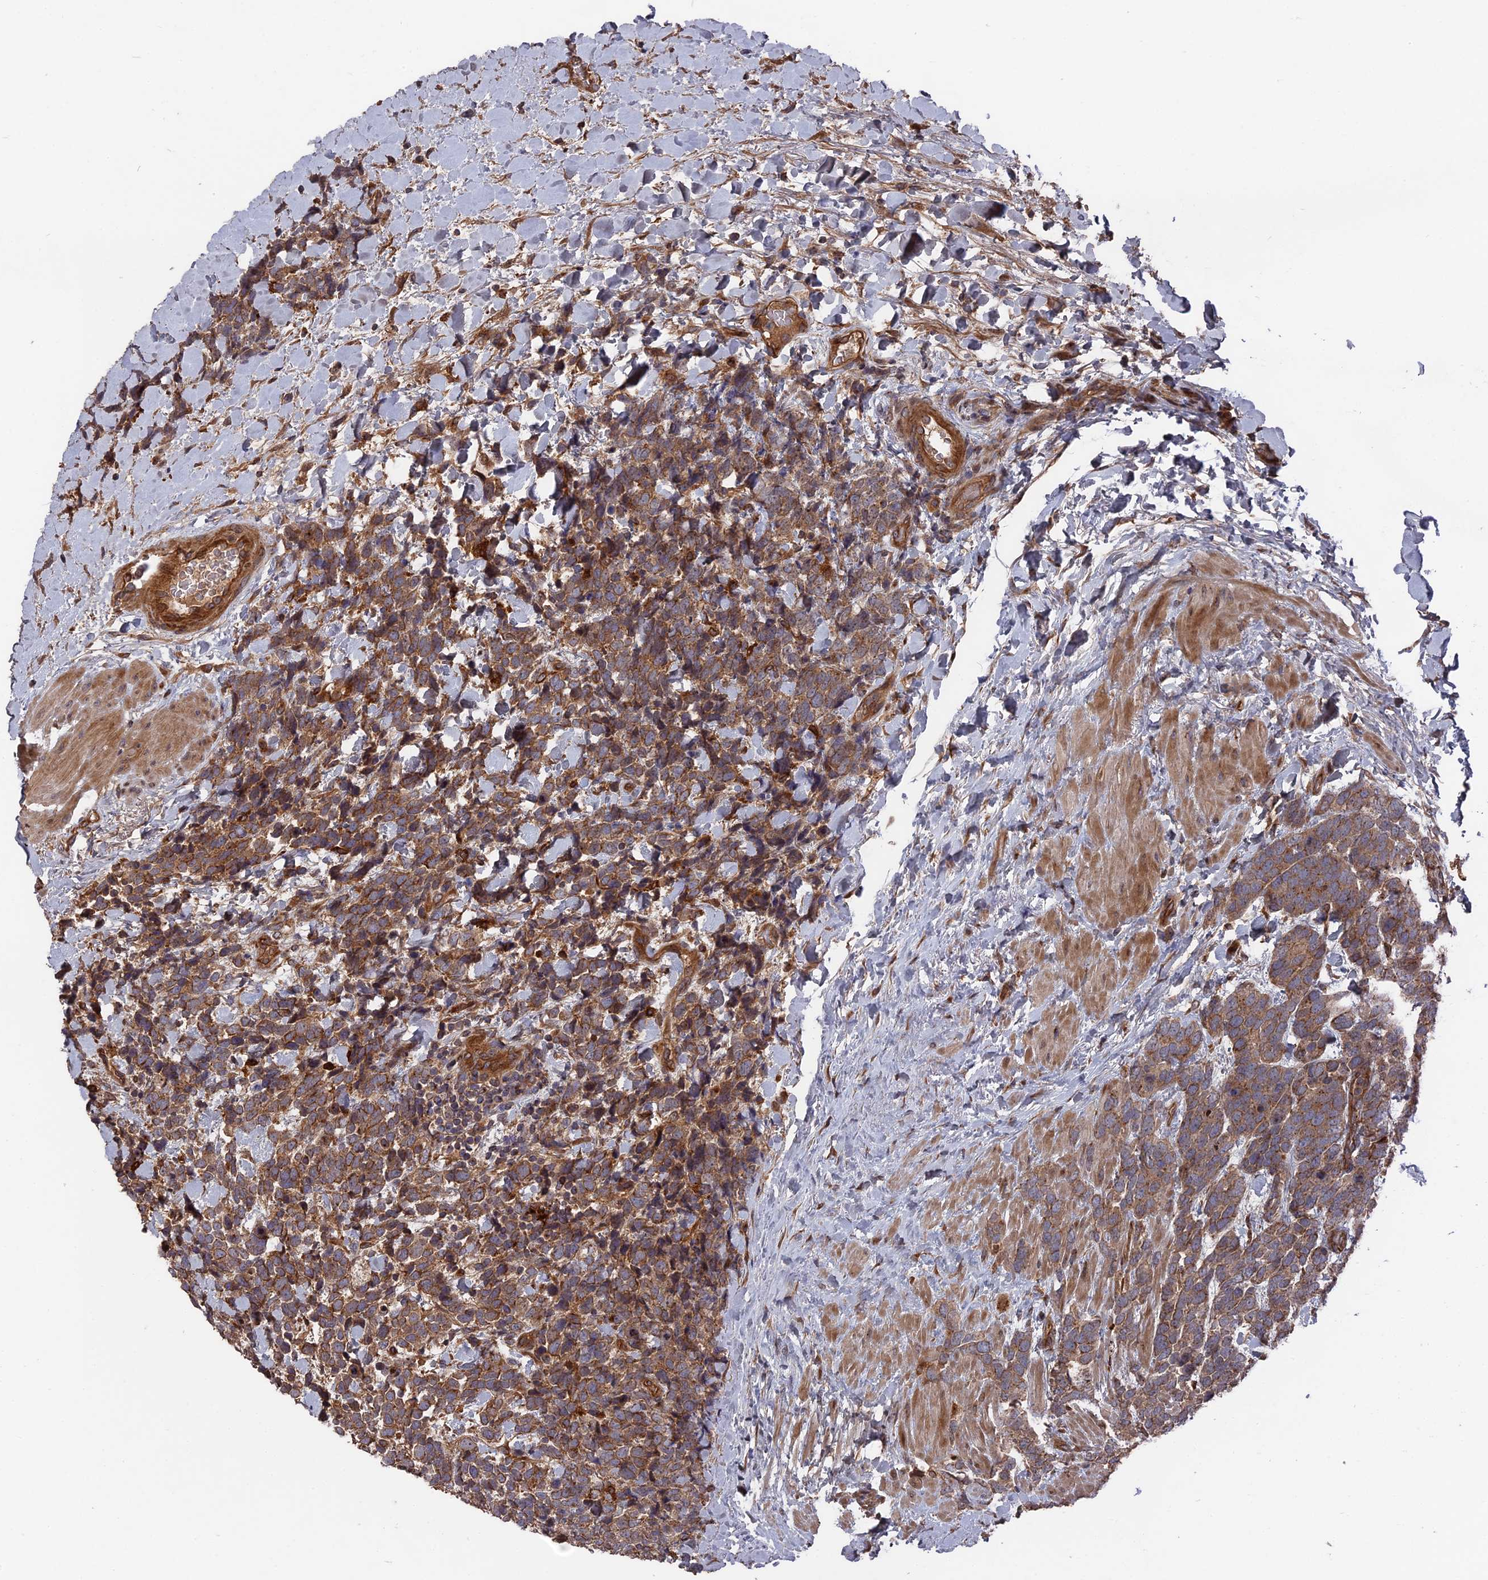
{"staining": {"intensity": "moderate", "quantity": ">75%", "location": "cytoplasmic/membranous"}, "tissue": "urothelial cancer", "cell_type": "Tumor cells", "image_type": "cancer", "snomed": [{"axis": "morphology", "description": "Urothelial carcinoma, High grade"}, {"axis": "topography", "description": "Urinary bladder"}], "caption": "DAB immunohistochemical staining of human urothelial cancer demonstrates moderate cytoplasmic/membranous protein staining in approximately >75% of tumor cells.", "gene": "DEF8", "patient": {"sex": "female", "age": 82}}